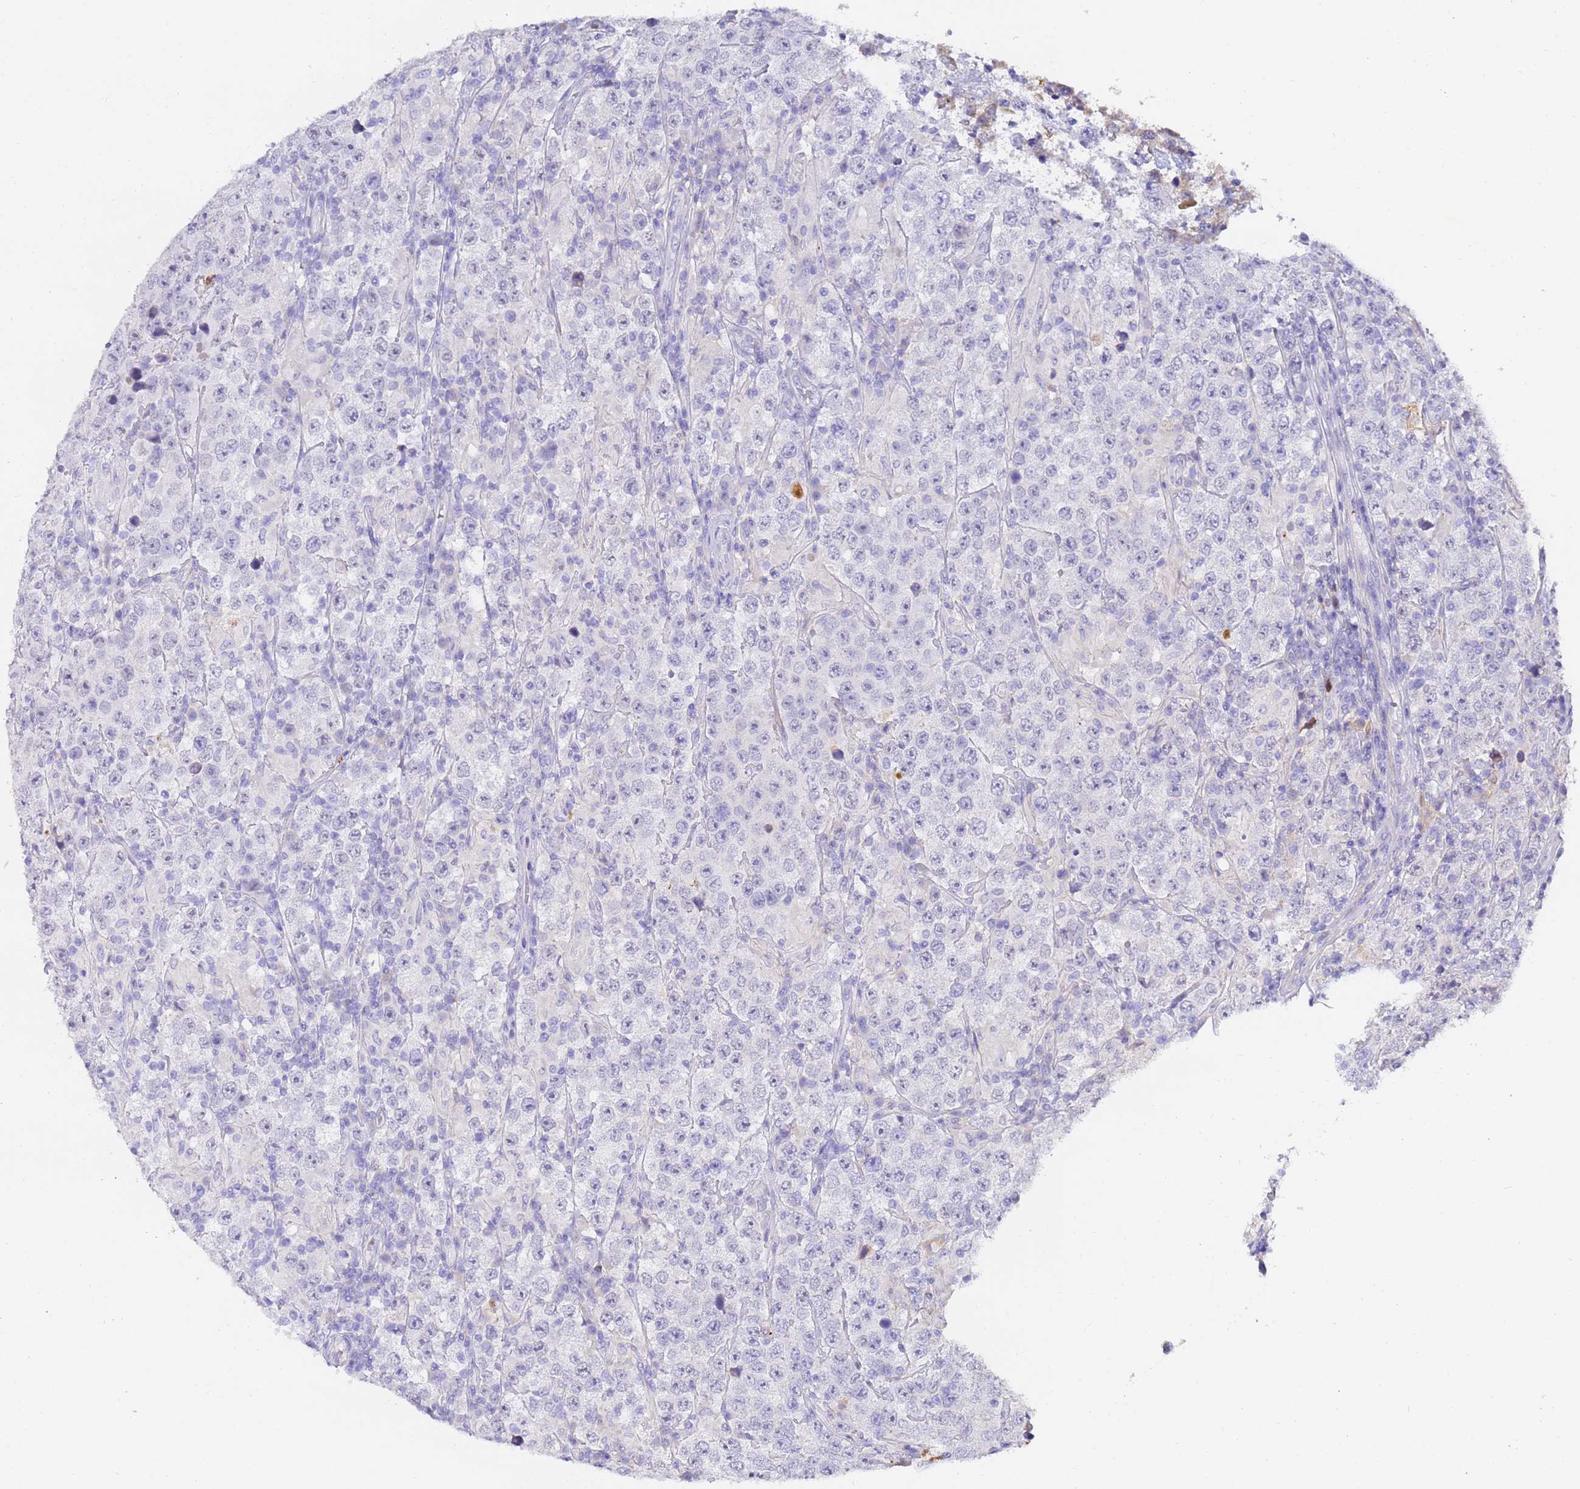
{"staining": {"intensity": "negative", "quantity": "none", "location": "none"}, "tissue": "testis cancer", "cell_type": "Tumor cells", "image_type": "cancer", "snomed": [{"axis": "morphology", "description": "Normal tissue, NOS"}, {"axis": "morphology", "description": "Urothelial carcinoma, High grade"}, {"axis": "morphology", "description": "Seminoma, NOS"}, {"axis": "morphology", "description": "Carcinoma, Embryonal, NOS"}, {"axis": "topography", "description": "Urinary bladder"}, {"axis": "topography", "description": "Testis"}], "caption": "Immunohistochemical staining of testis seminoma exhibits no significant staining in tumor cells.", "gene": "CFHR2", "patient": {"sex": "male", "age": 41}}